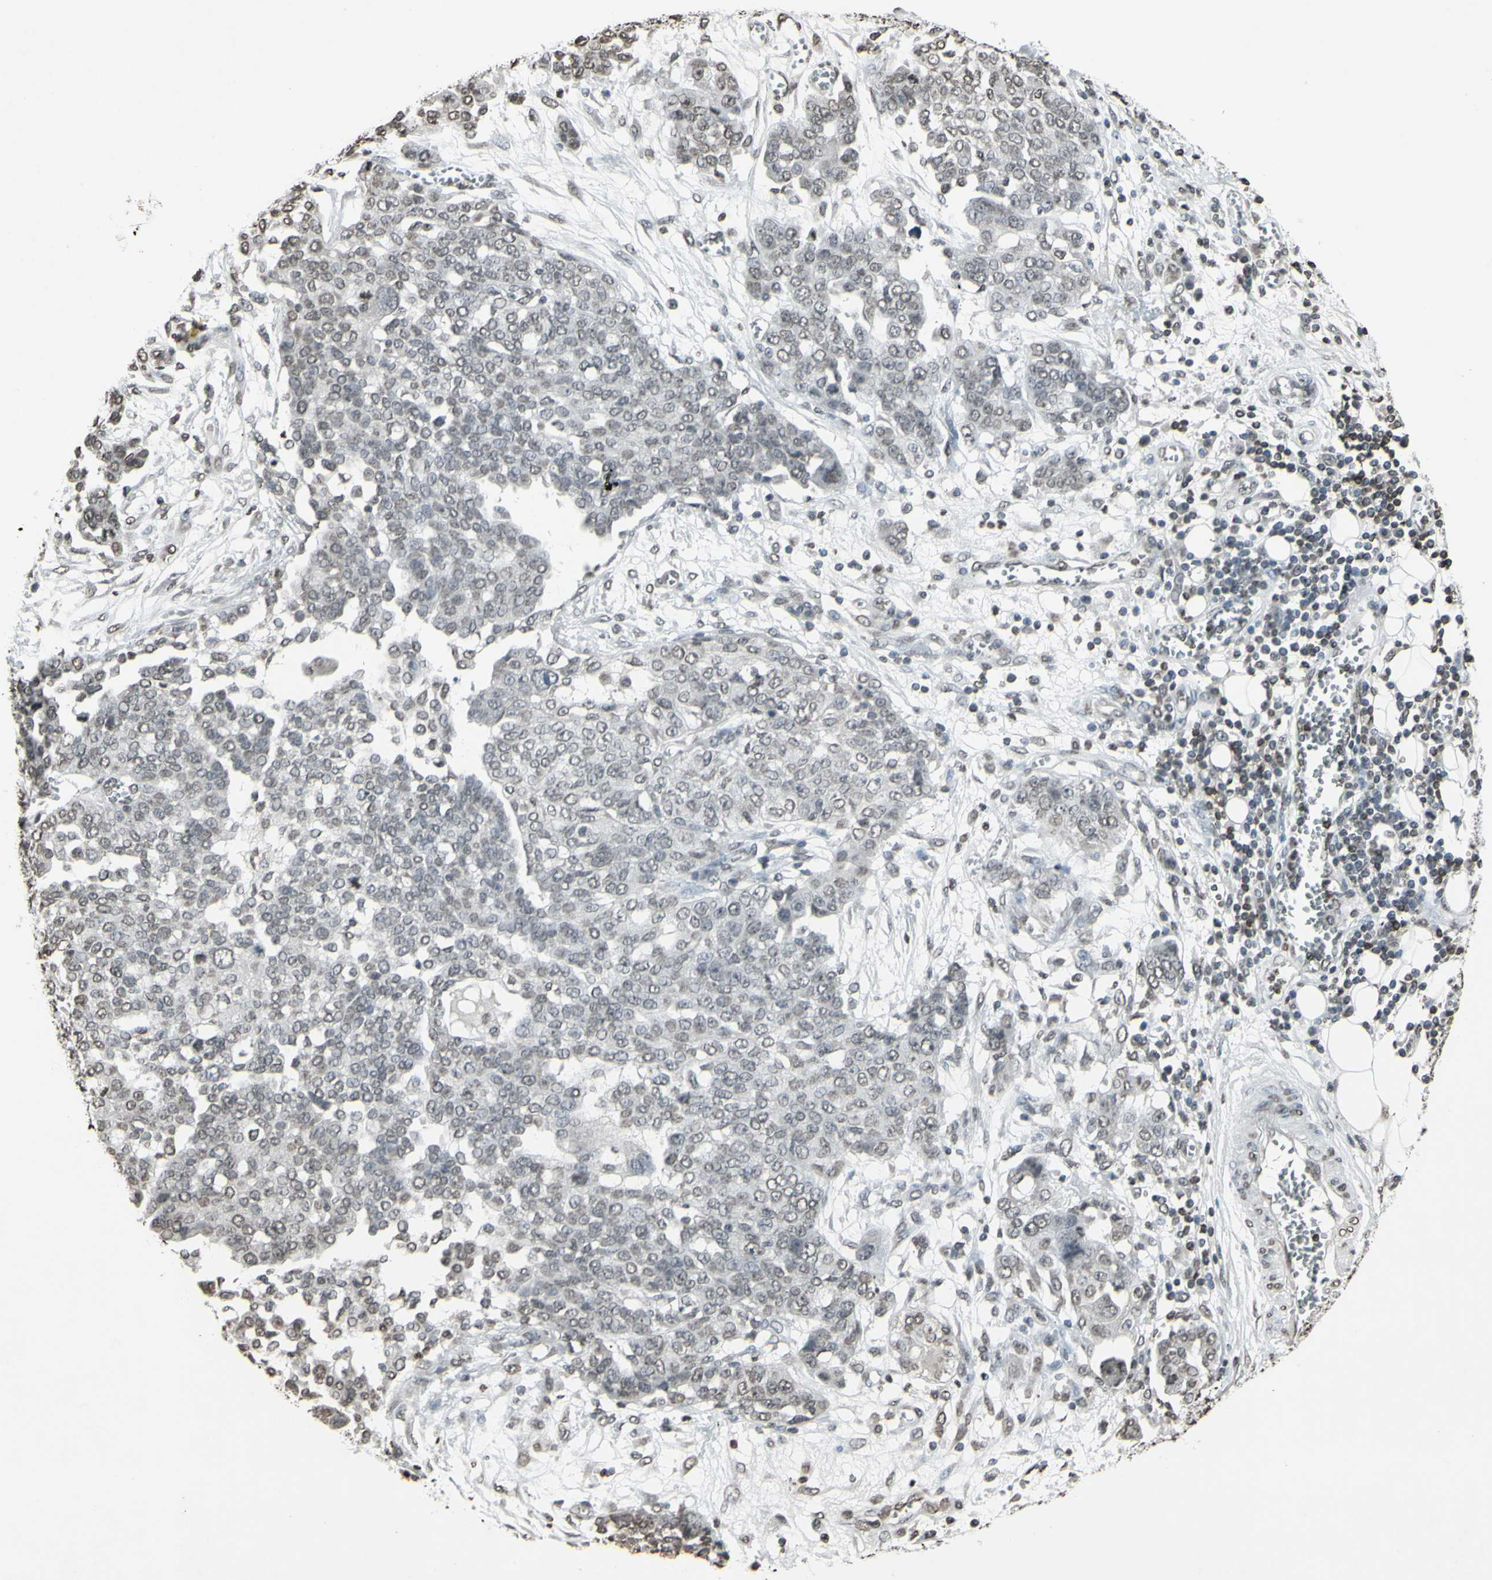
{"staining": {"intensity": "negative", "quantity": "none", "location": "none"}, "tissue": "ovarian cancer", "cell_type": "Tumor cells", "image_type": "cancer", "snomed": [{"axis": "morphology", "description": "Cystadenocarcinoma, serous, NOS"}, {"axis": "topography", "description": "Soft tissue"}, {"axis": "topography", "description": "Ovary"}], "caption": "DAB (3,3'-diaminobenzidine) immunohistochemical staining of ovarian serous cystadenocarcinoma shows no significant staining in tumor cells.", "gene": "CD79B", "patient": {"sex": "female", "age": 57}}